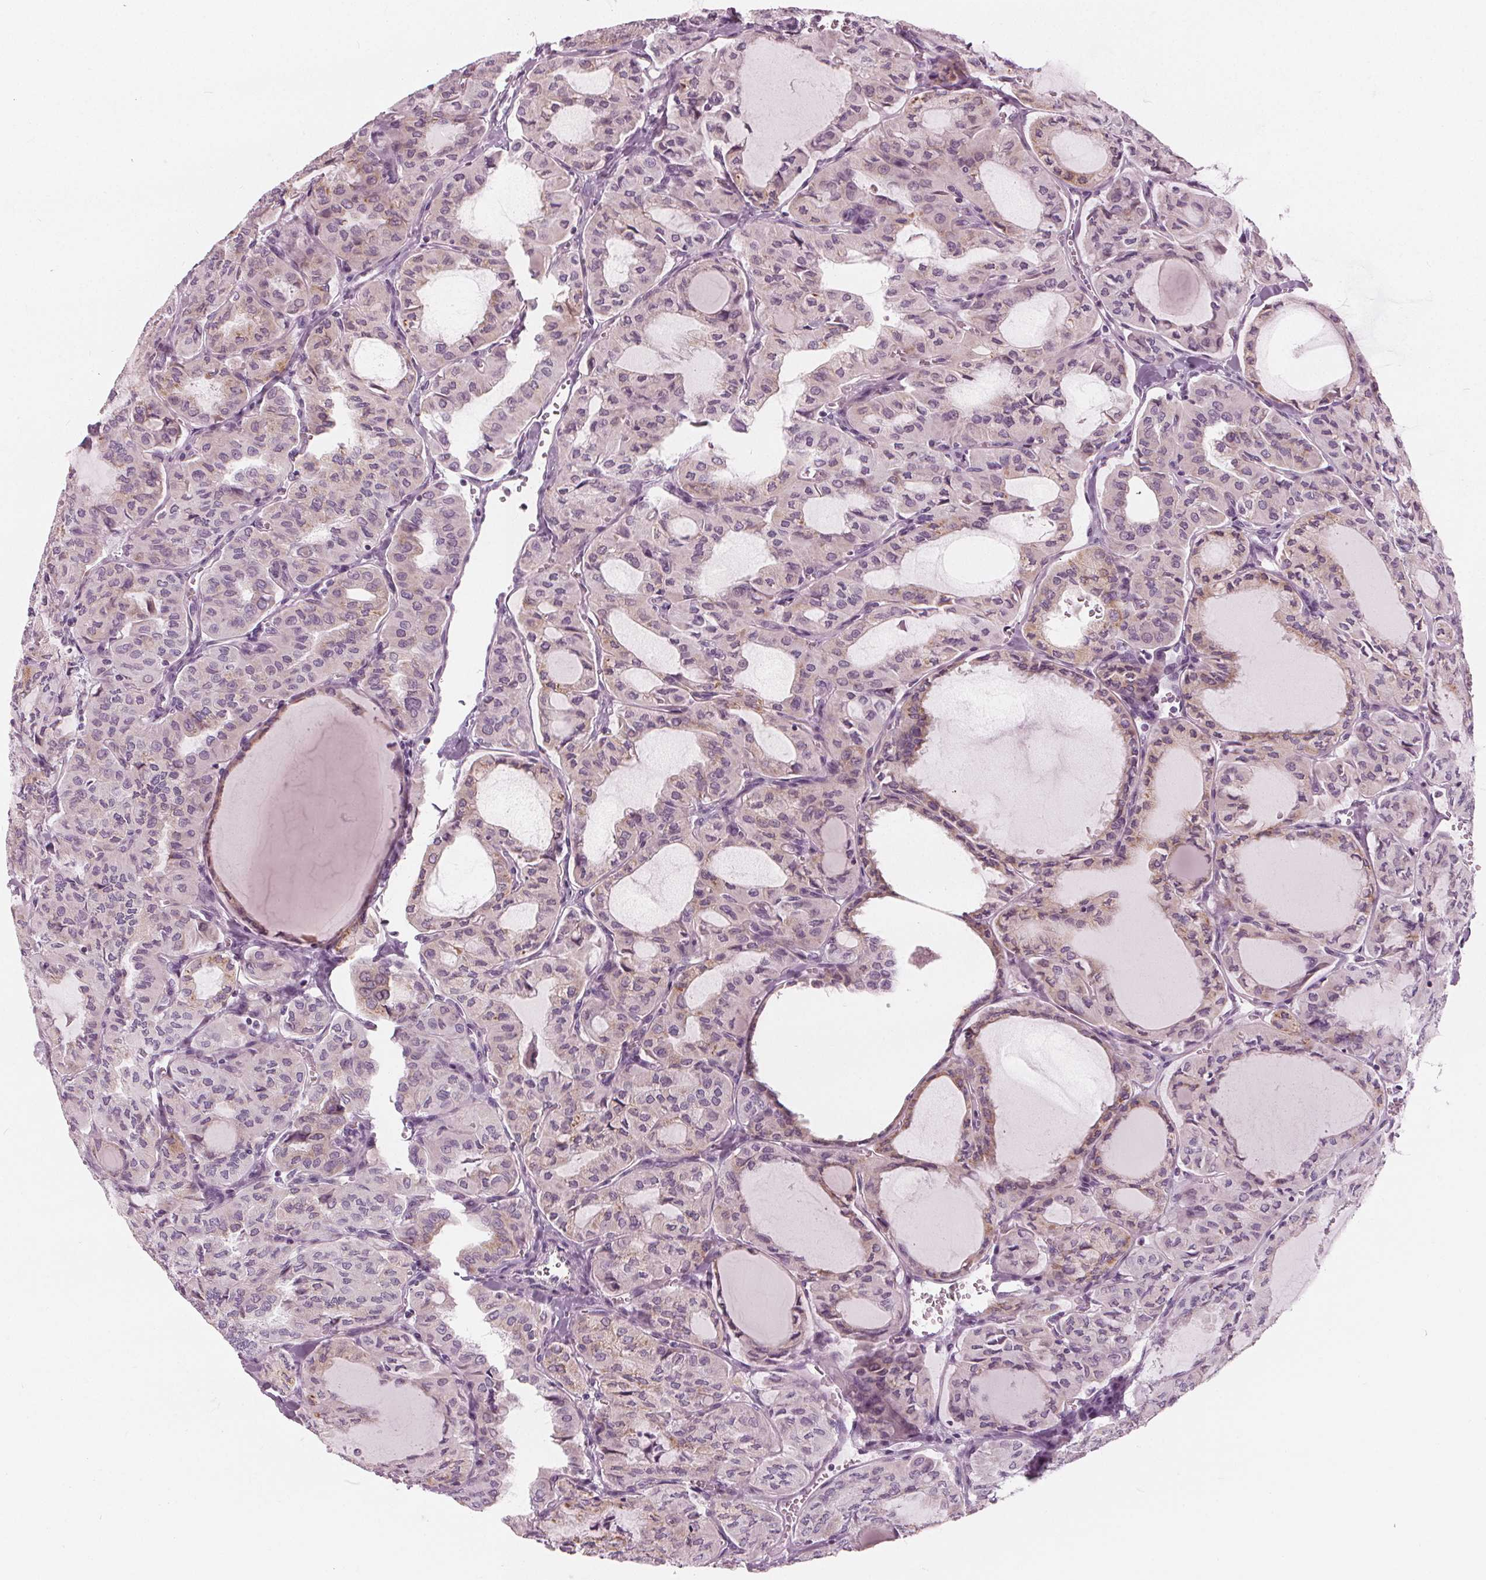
{"staining": {"intensity": "negative", "quantity": "none", "location": "none"}, "tissue": "thyroid cancer", "cell_type": "Tumor cells", "image_type": "cancer", "snomed": [{"axis": "morphology", "description": "Papillary adenocarcinoma, NOS"}, {"axis": "topography", "description": "Thyroid gland"}], "caption": "A photomicrograph of human thyroid cancer is negative for staining in tumor cells. (Brightfield microscopy of DAB IHC at high magnification).", "gene": "BRSK1", "patient": {"sex": "male", "age": 20}}